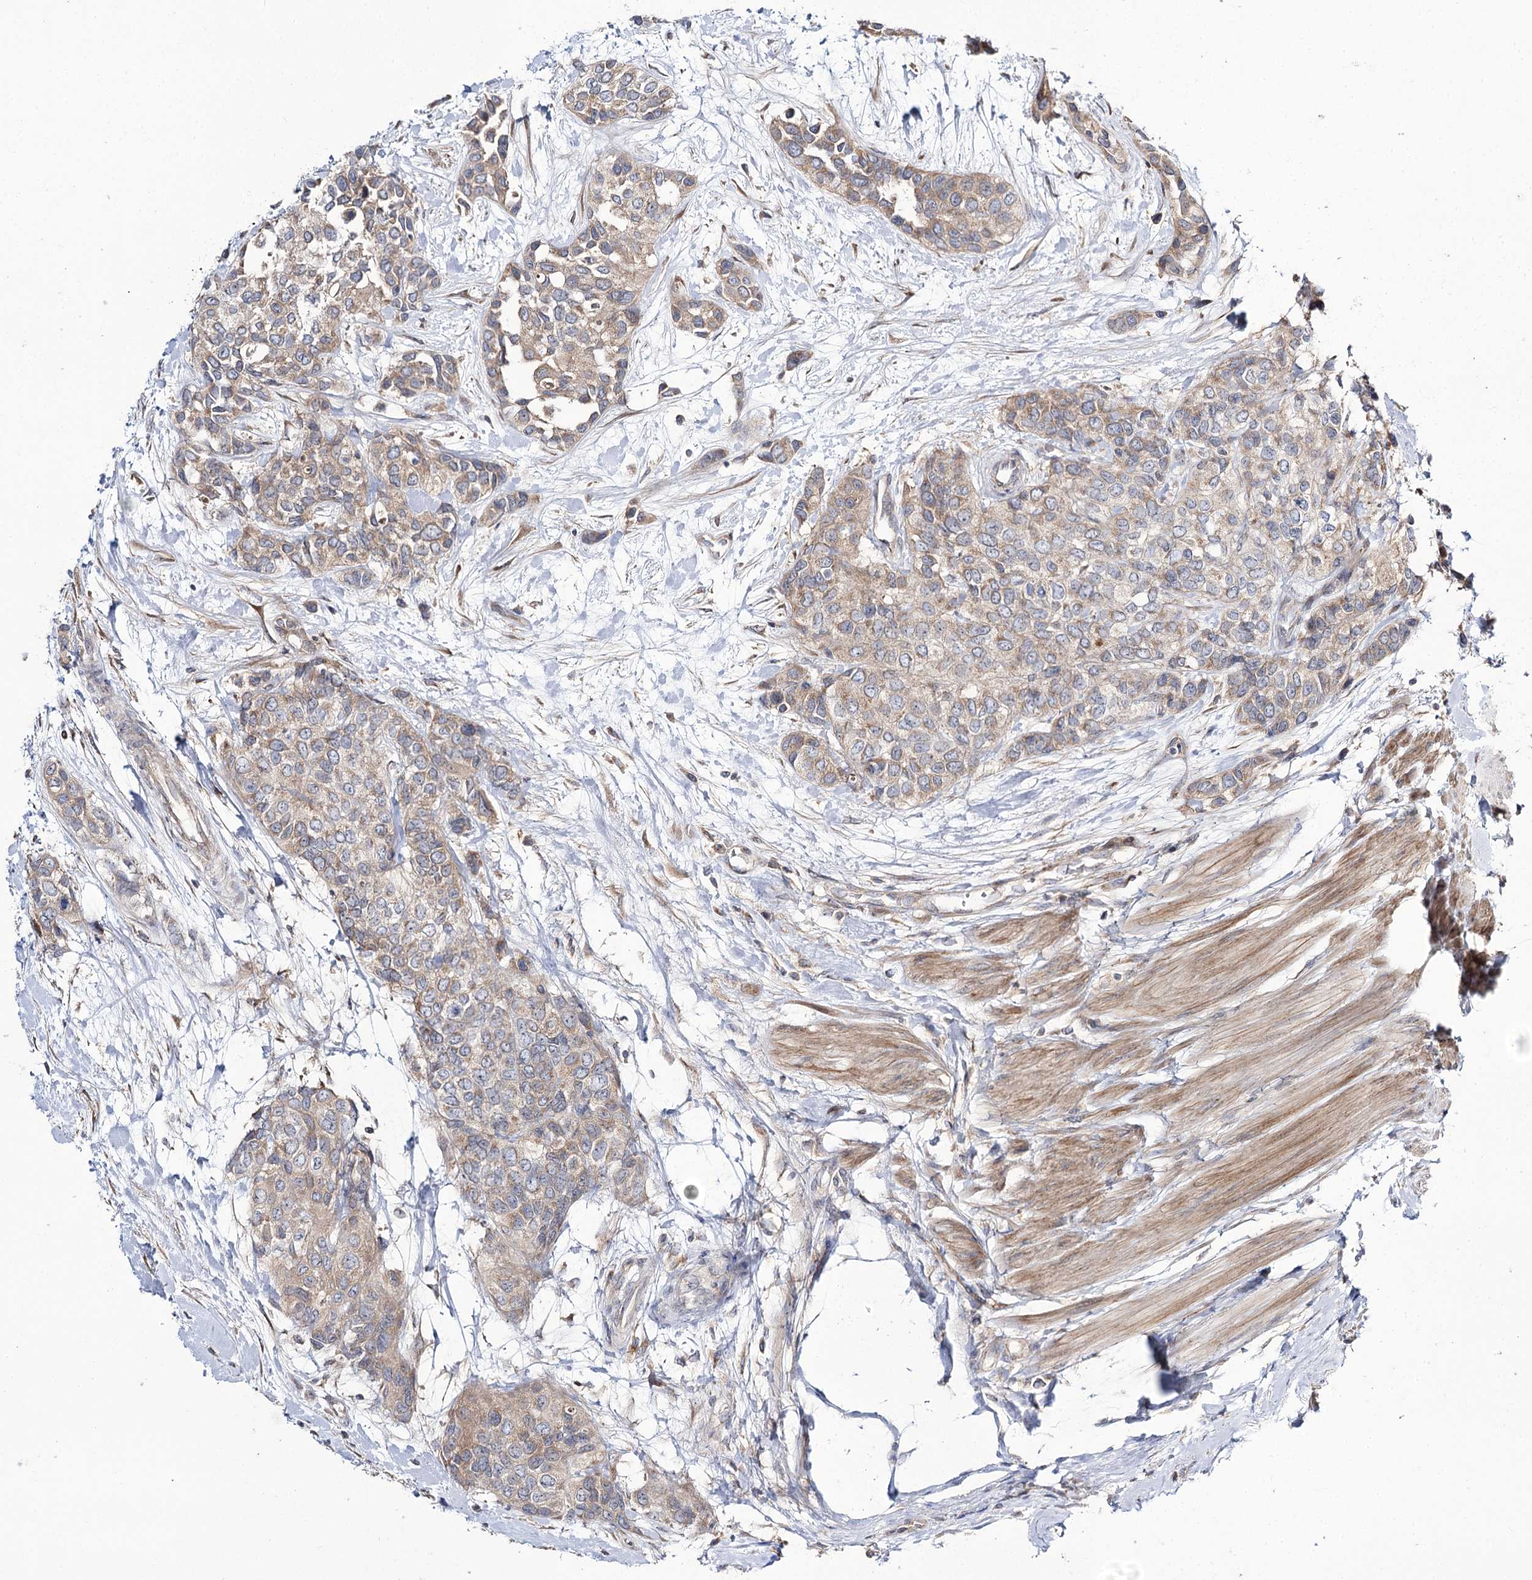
{"staining": {"intensity": "moderate", "quantity": "25%-75%", "location": "cytoplasmic/membranous"}, "tissue": "urothelial cancer", "cell_type": "Tumor cells", "image_type": "cancer", "snomed": [{"axis": "morphology", "description": "Normal tissue, NOS"}, {"axis": "morphology", "description": "Urothelial carcinoma, High grade"}, {"axis": "topography", "description": "Vascular tissue"}, {"axis": "topography", "description": "Urinary bladder"}], "caption": "The image exhibits staining of high-grade urothelial carcinoma, revealing moderate cytoplasmic/membranous protein positivity (brown color) within tumor cells. (IHC, brightfield microscopy, high magnification).", "gene": "C11orf80", "patient": {"sex": "female", "age": 56}}